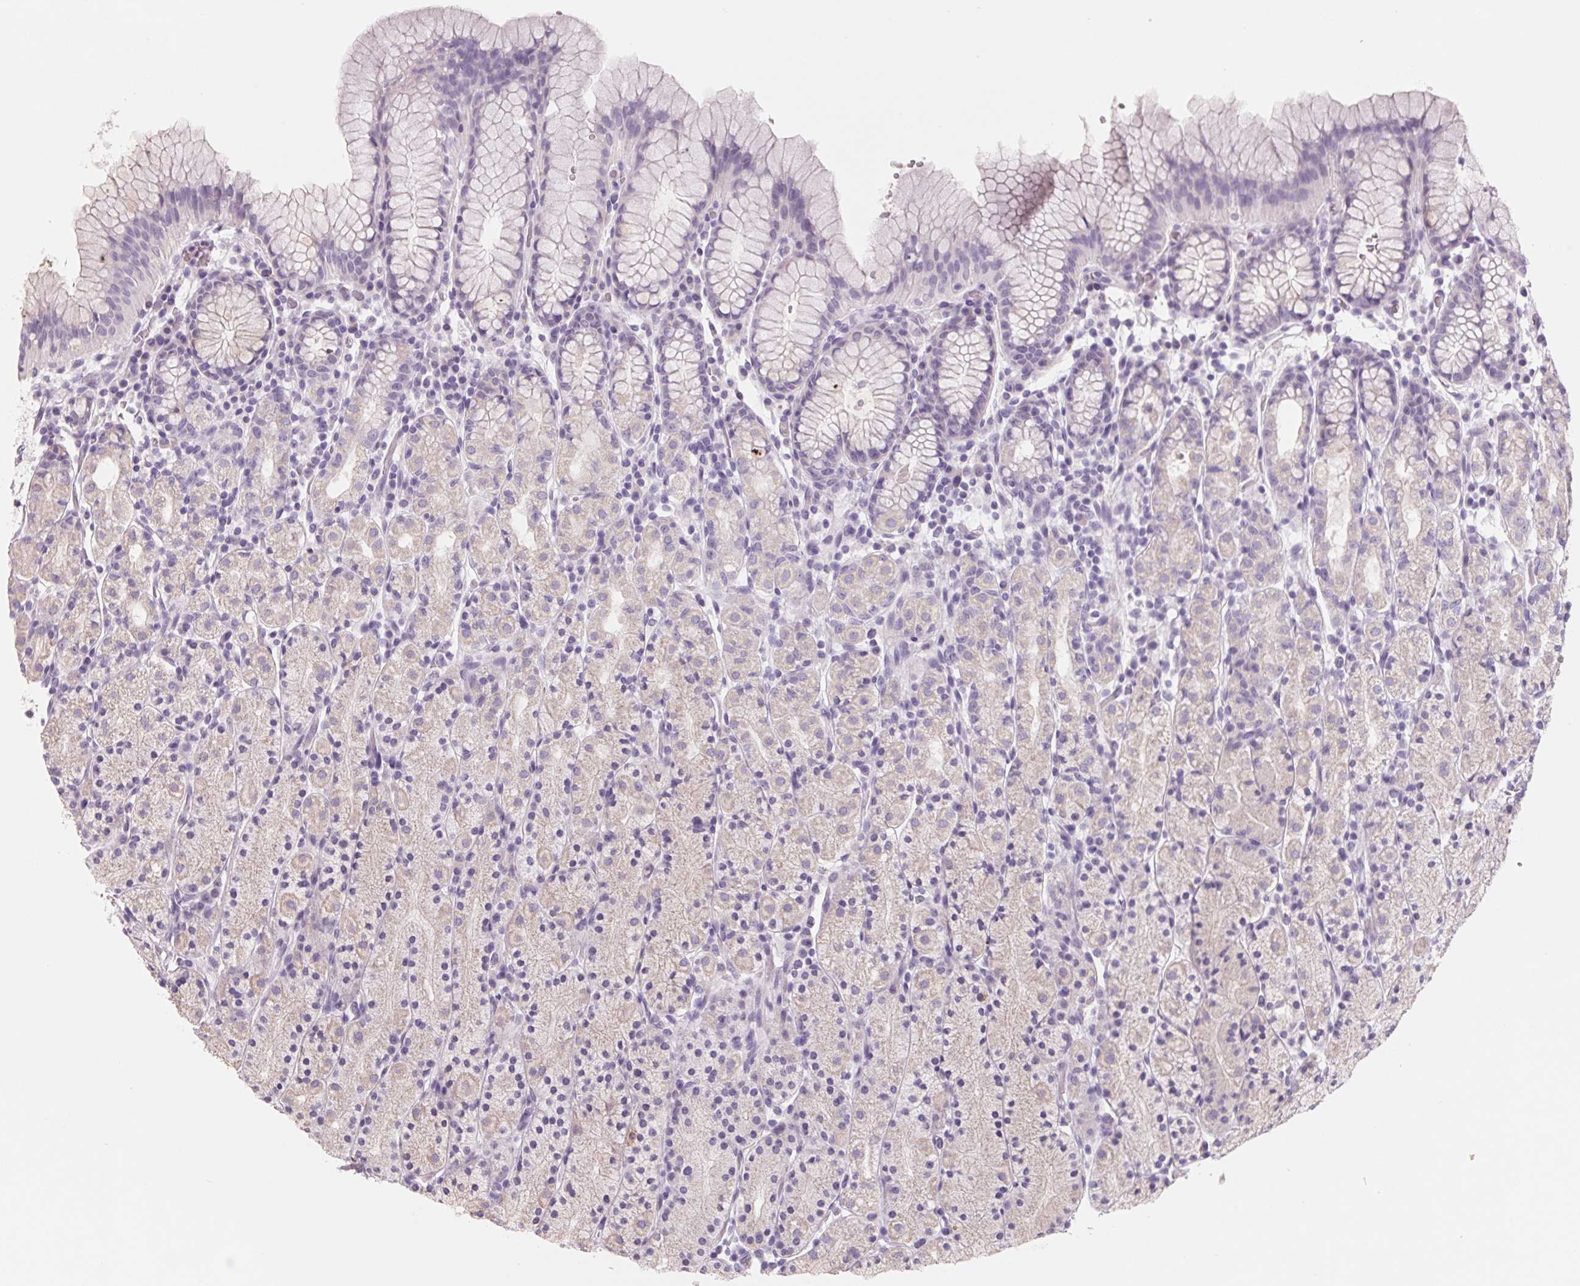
{"staining": {"intensity": "negative", "quantity": "none", "location": "none"}, "tissue": "stomach", "cell_type": "Glandular cells", "image_type": "normal", "snomed": [{"axis": "morphology", "description": "Normal tissue, NOS"}, {"axis": "topography", "description": "Stomach, upper"}, {"axis": "topography", "description": "Stomach"}], "caption": "Protein analysis of unremarkable stomach reveals no significant positivity in glandular cells. (Brightfield microscopy of DAB (3,3'-diaminobenzidine) immunohistochemistry (IHC) at high magnification).", "gene": "FTCD", "patient": {"sex": "male", "age": 62}}